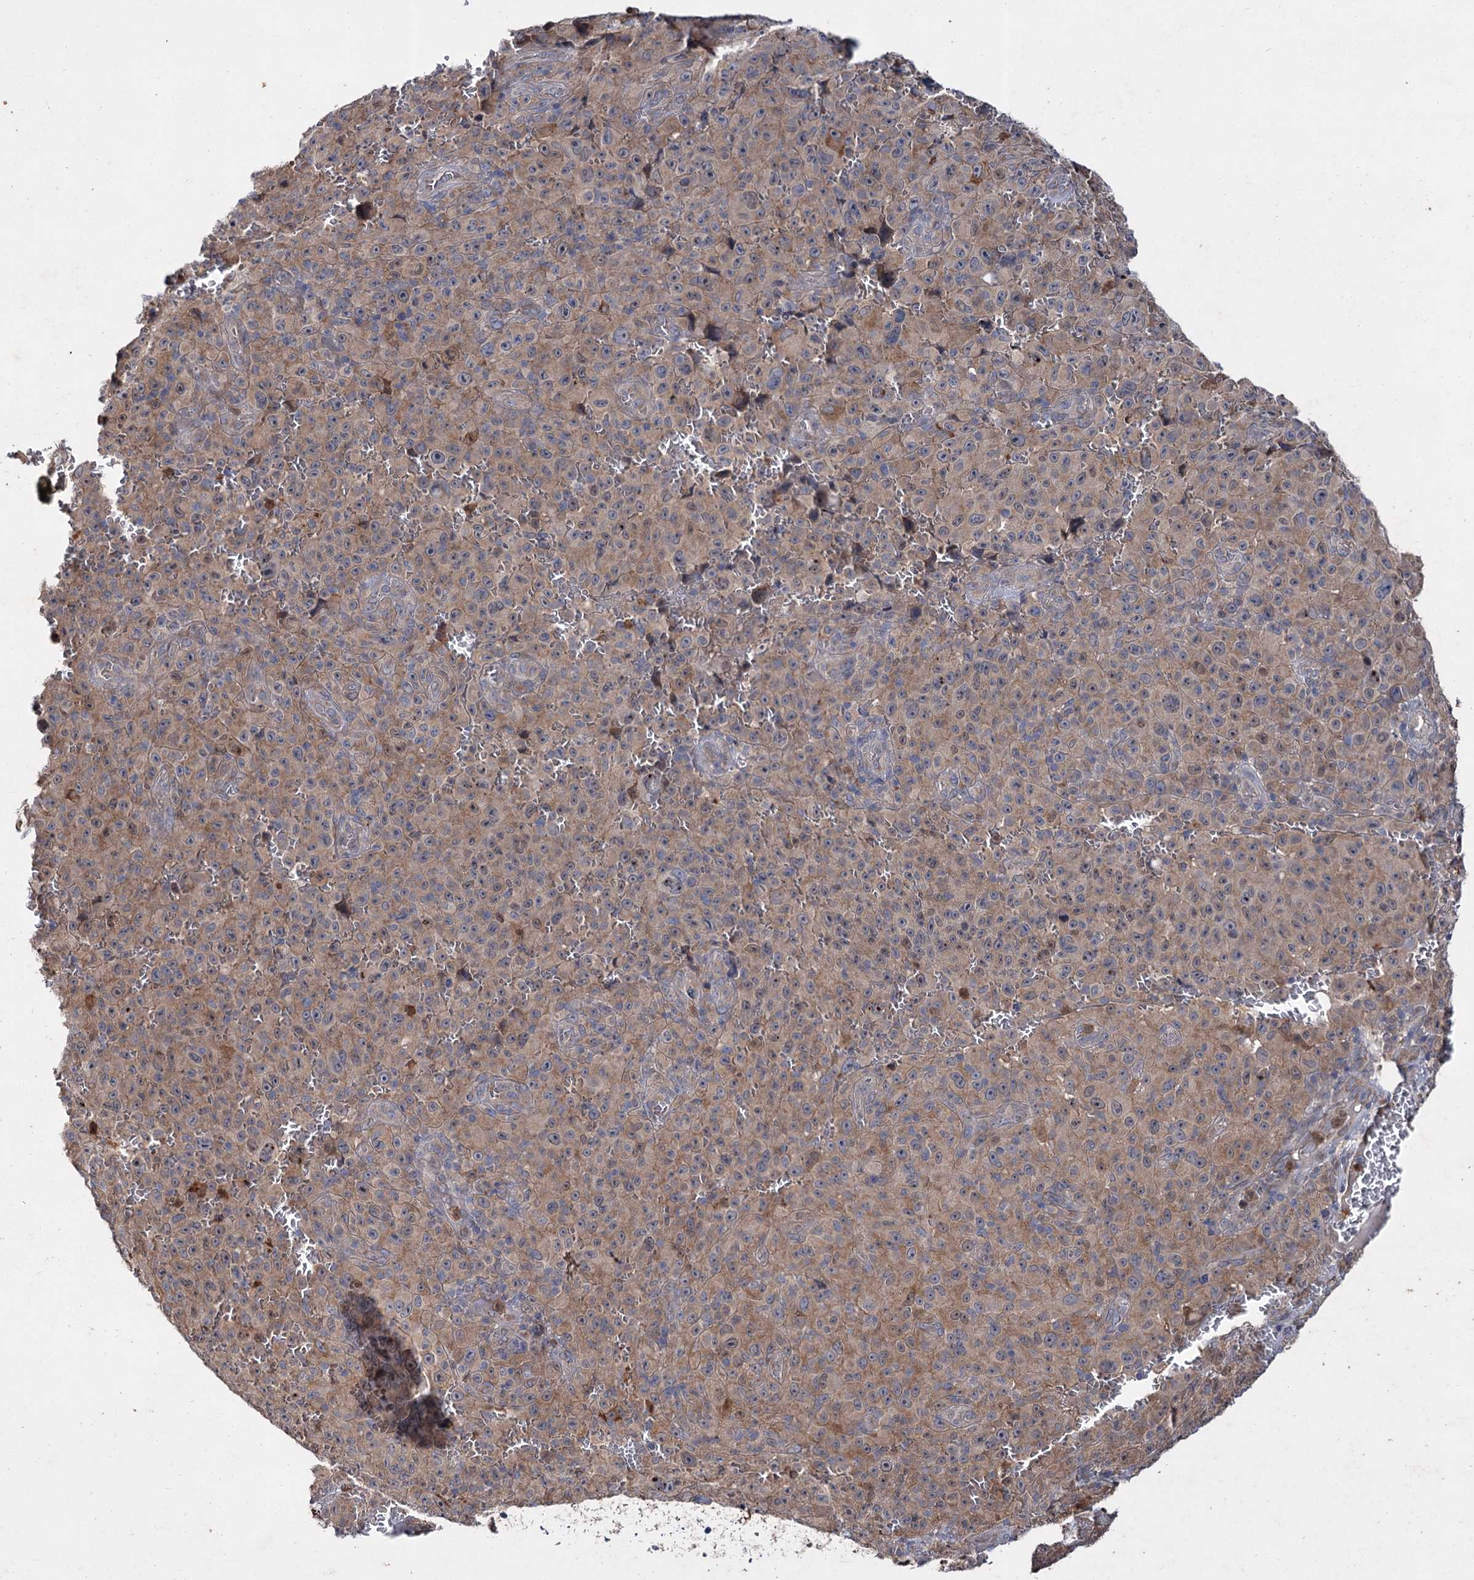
{"staining": {"intensity": "moderate", "quantity": ">75%", "location": "cytoplasmic/membranous"}, "tissue": "melanoma", "cell_type": "Tumor cells", "image_type": "cancer", "snomed": [{"axis": "morphology", "description": "Malignant melanoma, NOS"}, {"axis": "topography", "description": "Skin"}], "caption": "There is medium levels of moderate cytoplasmic/membranous positivity in tumor cells of melanoma, as demonstrated by immunohistochemical staining (brown color).", "gene": "PTPN3", "patient": {"sex": "female", "age": 82}}